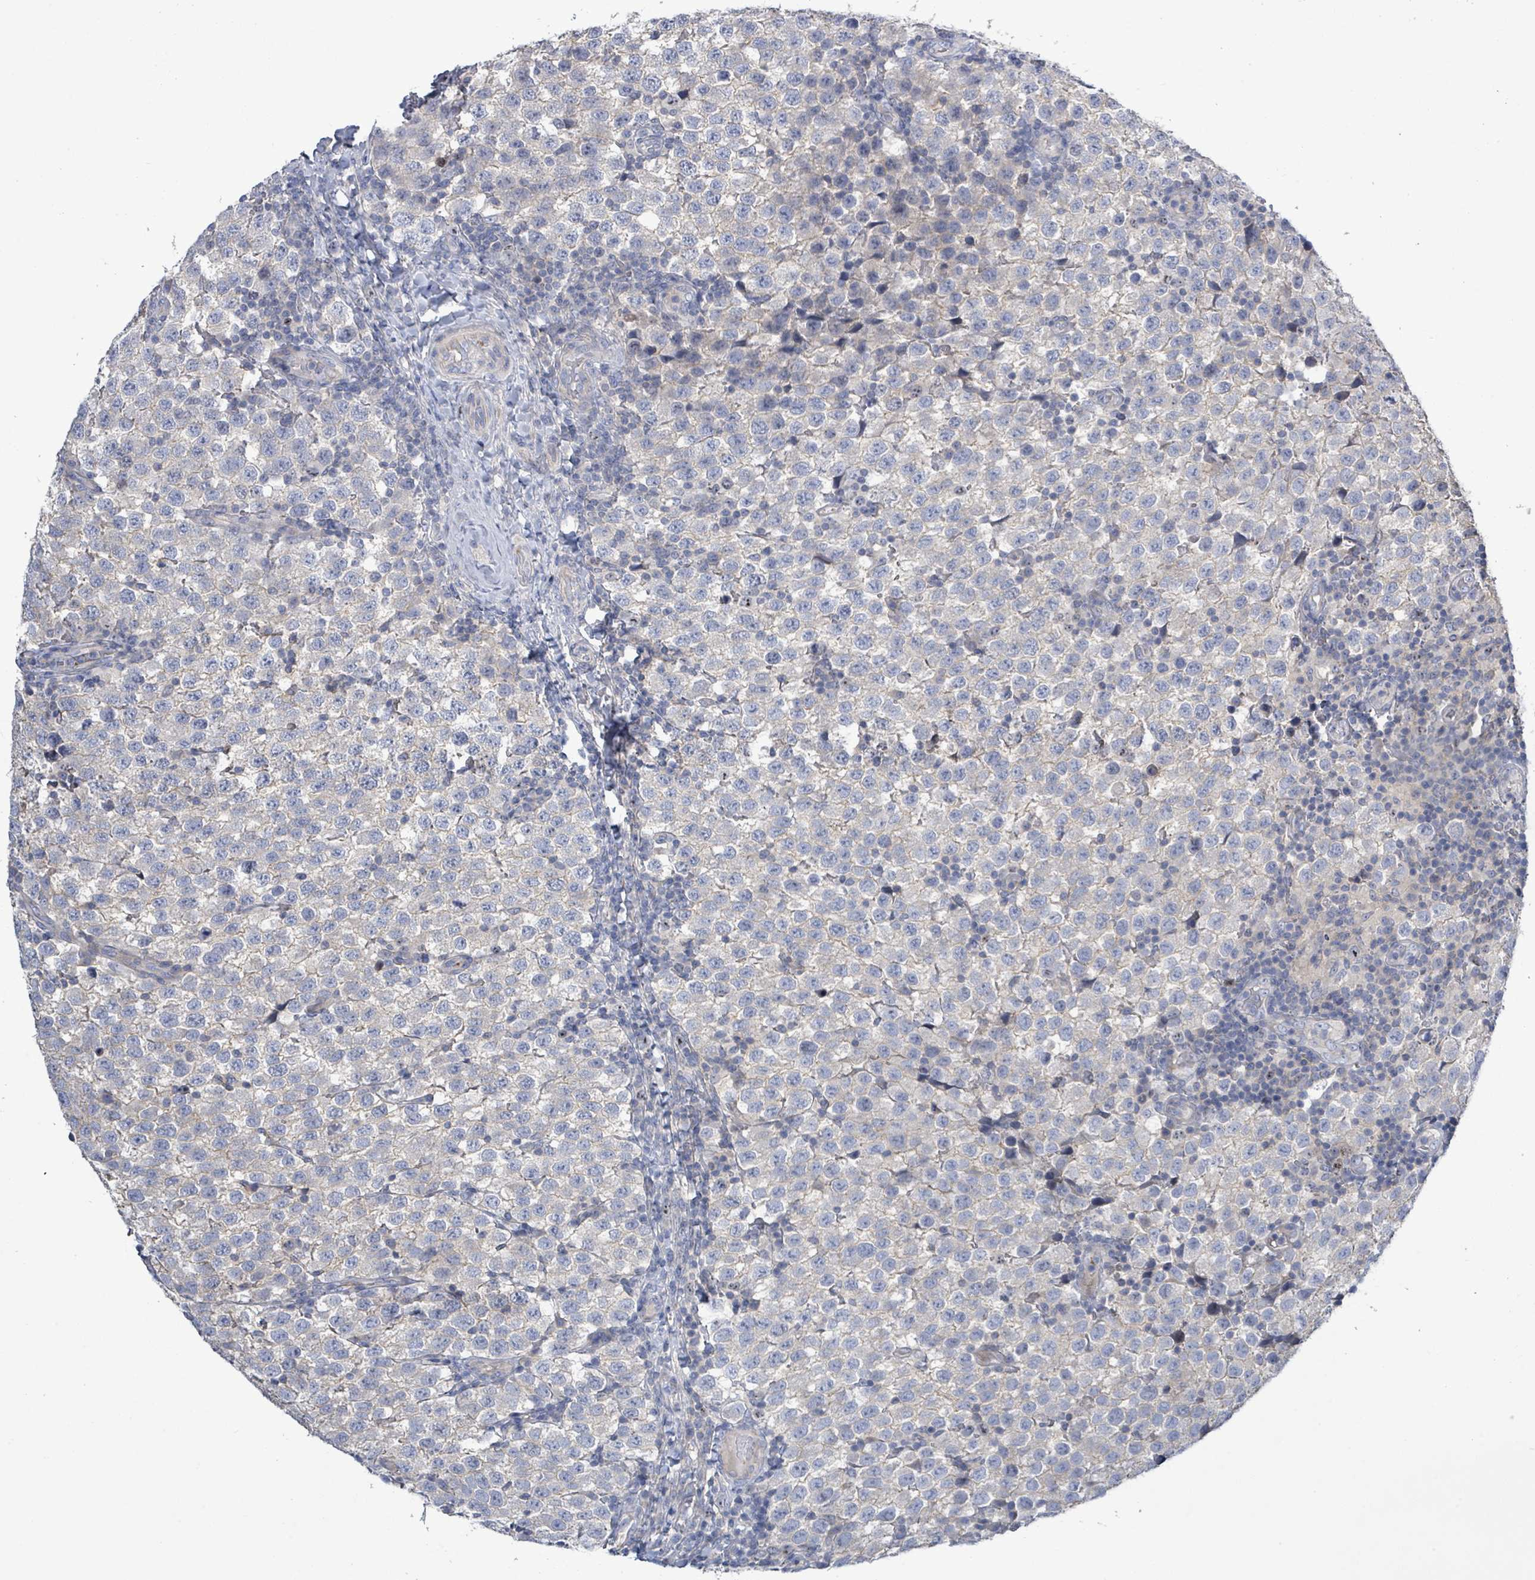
{"staining": {"intensity": "negative", "quantity": "none", "location": "none"}, "tissue": "testis cancer", "cell_type": "Tumor cells", "image_type": "cancer", "snomed": [{"axis": "morphology", "description": "Seminoma, NOS"}, {"axis": "topography", "description": "Testis"}], "caption": "The image reveals no staining of tumor cells in testis cancer.", "gene": "KRAS", "patient": {"sex": "male", "age": 34}}